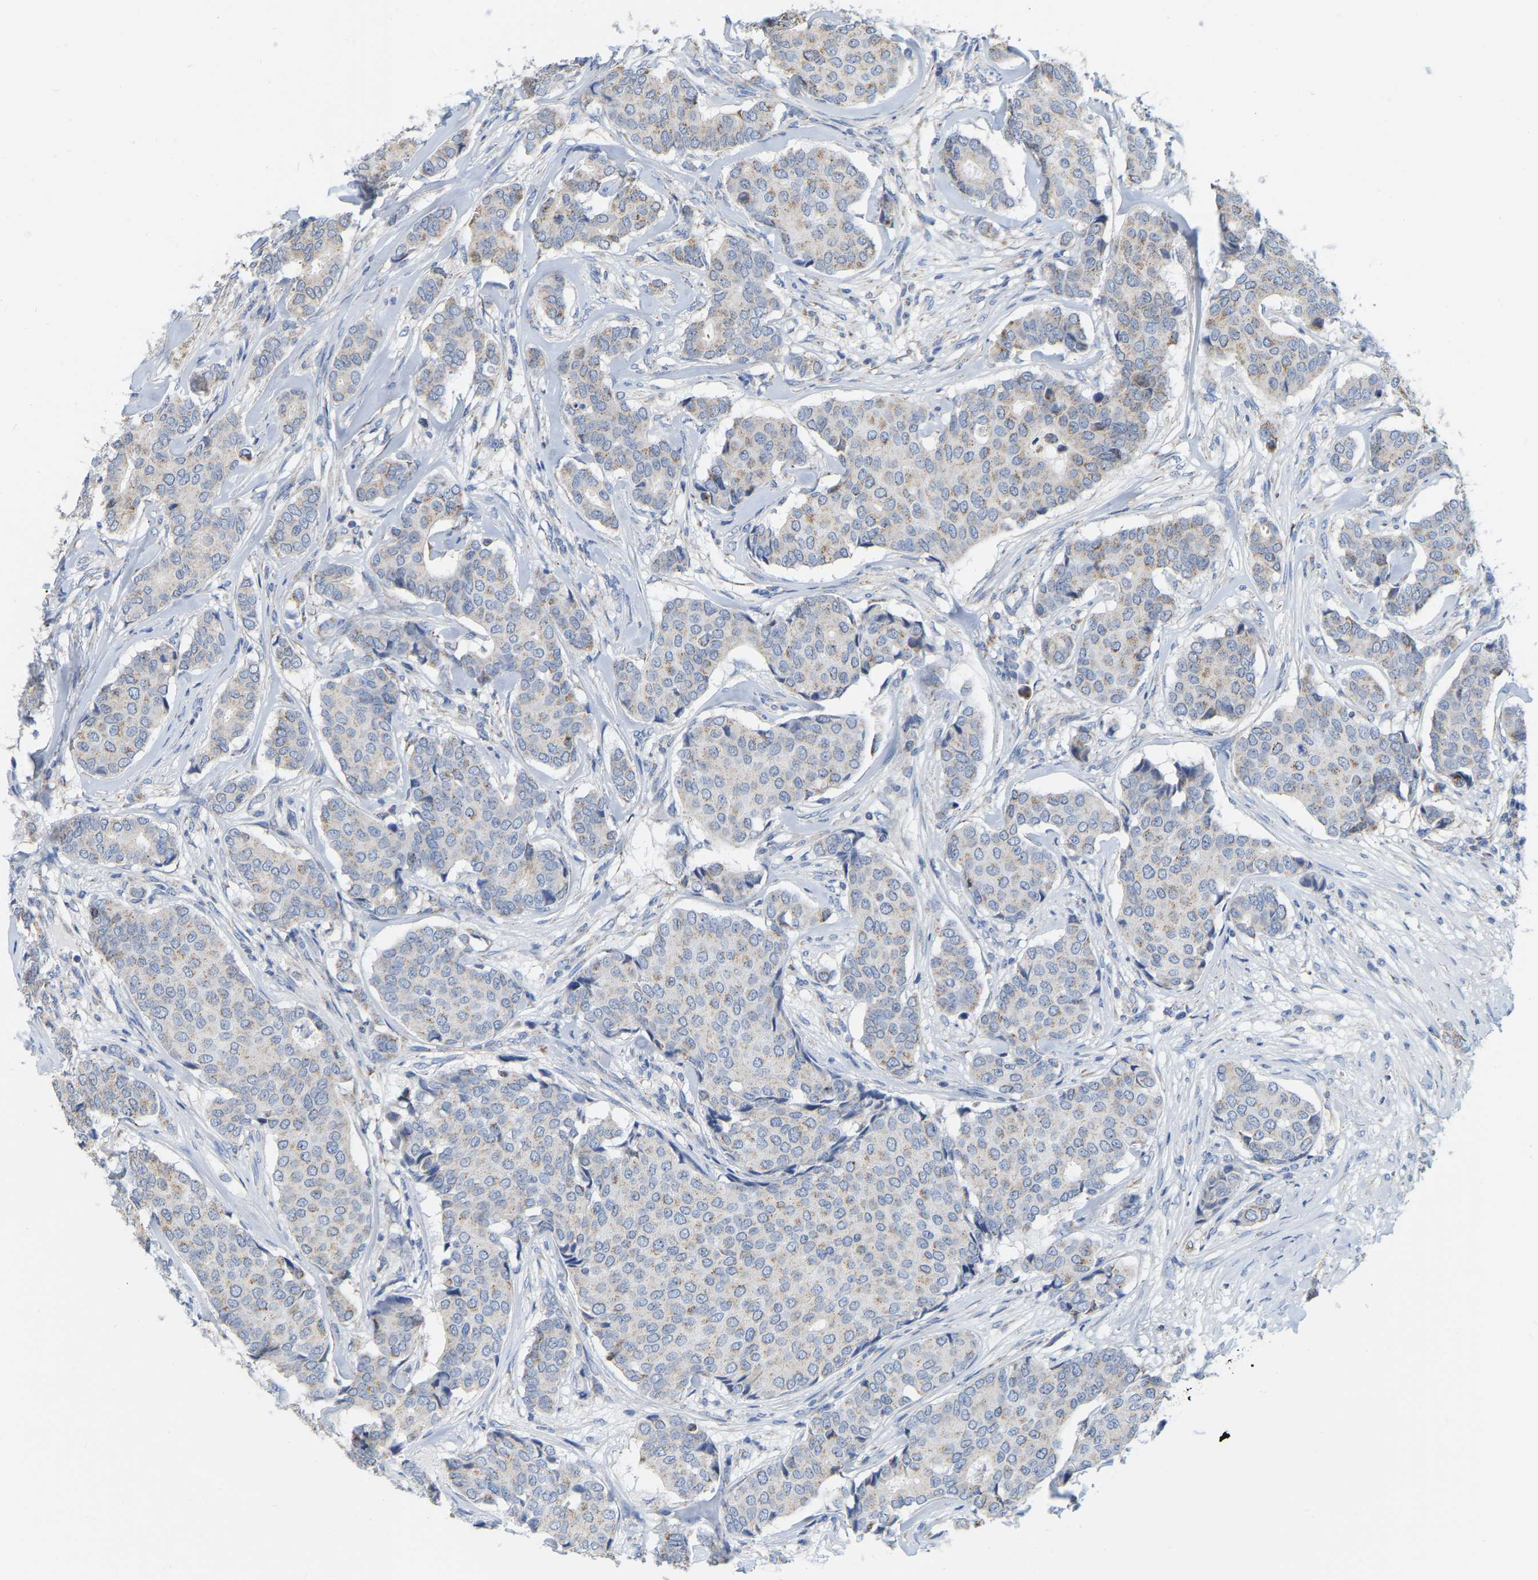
{"staining": {"intensity": "weak", "quantity": "<25%", "location": "cytoplasmic/membranous"}, "tissue": "breast cancer", "cell_type": "Tumor cells", "image_type": "cancer", "snomed": [{"axis": "morphology", "description": "Duct carcinoma"}, {"axis": "topography", "description": "Breast"}], "caption": "Immunohistochemical staining of human breast intraductal carcinoma shows no significant positivity in tumor cells. (Stains: DAB immunohistochemistry (IHC) with hematoxylin counter stain, Microscopy: brightfield microscopy at high magnification).", "gene": "CBLB", "patient": {"sex": "female", "age": 75}}